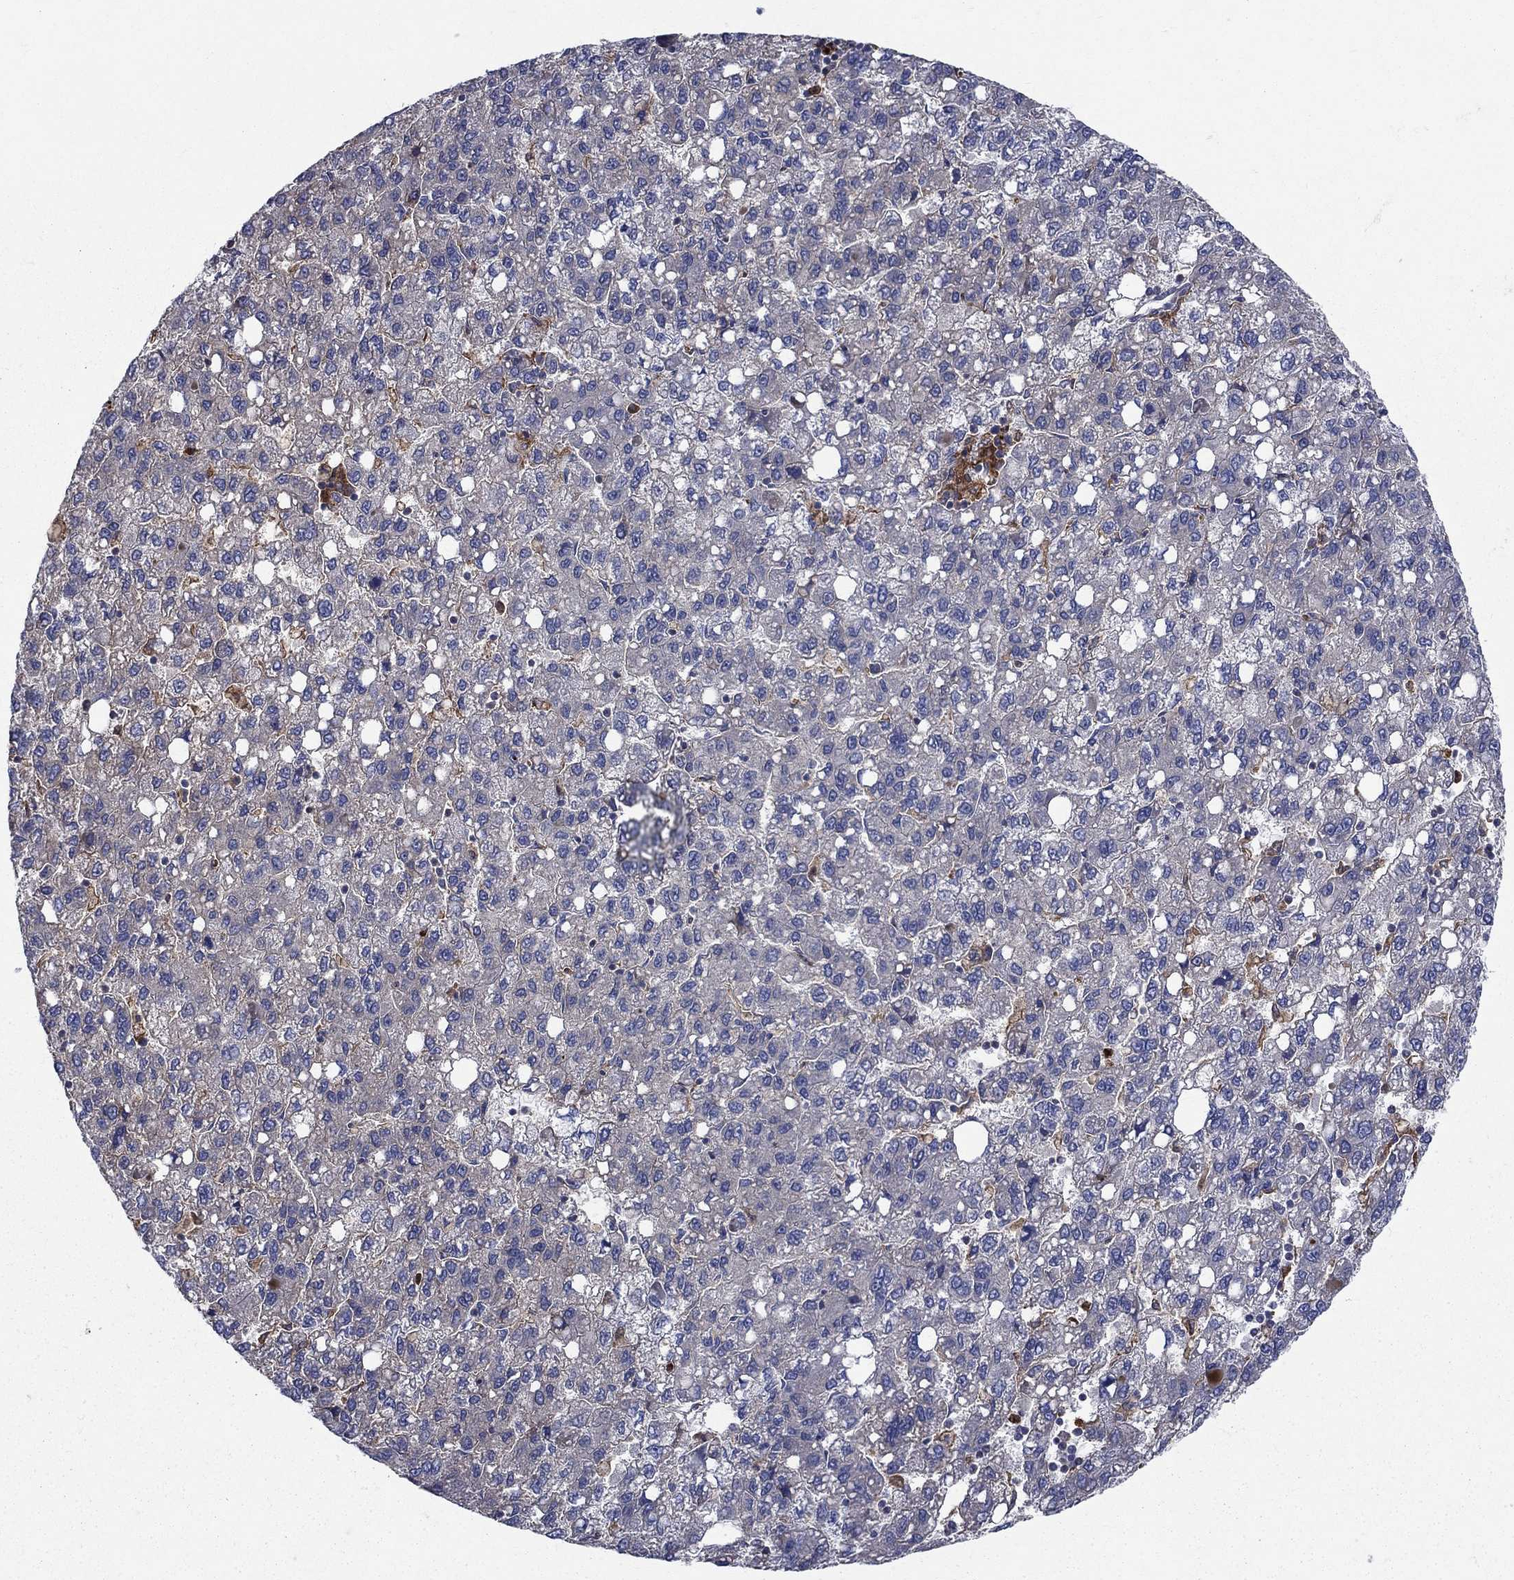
{"staining": {"intensity": "weak", "quantity": "<25%", "location": "cytoplasmic/membranous"}, "tissue": "liver cancer", "cell_type": "Tumor cells", "image_type": "cancer", "snomed": [{"axis": "morphology", "description": "Carcinoma, Hepatocellular, NOS"}, {"axis": "topography", "description": "Liver"}], "caption": "A micrograph of human liver hepatocellular carcinoma is negative for staining in tumor cells.", "gene": "RNF19B", "patient": {"sex": "female", "age": 82}}